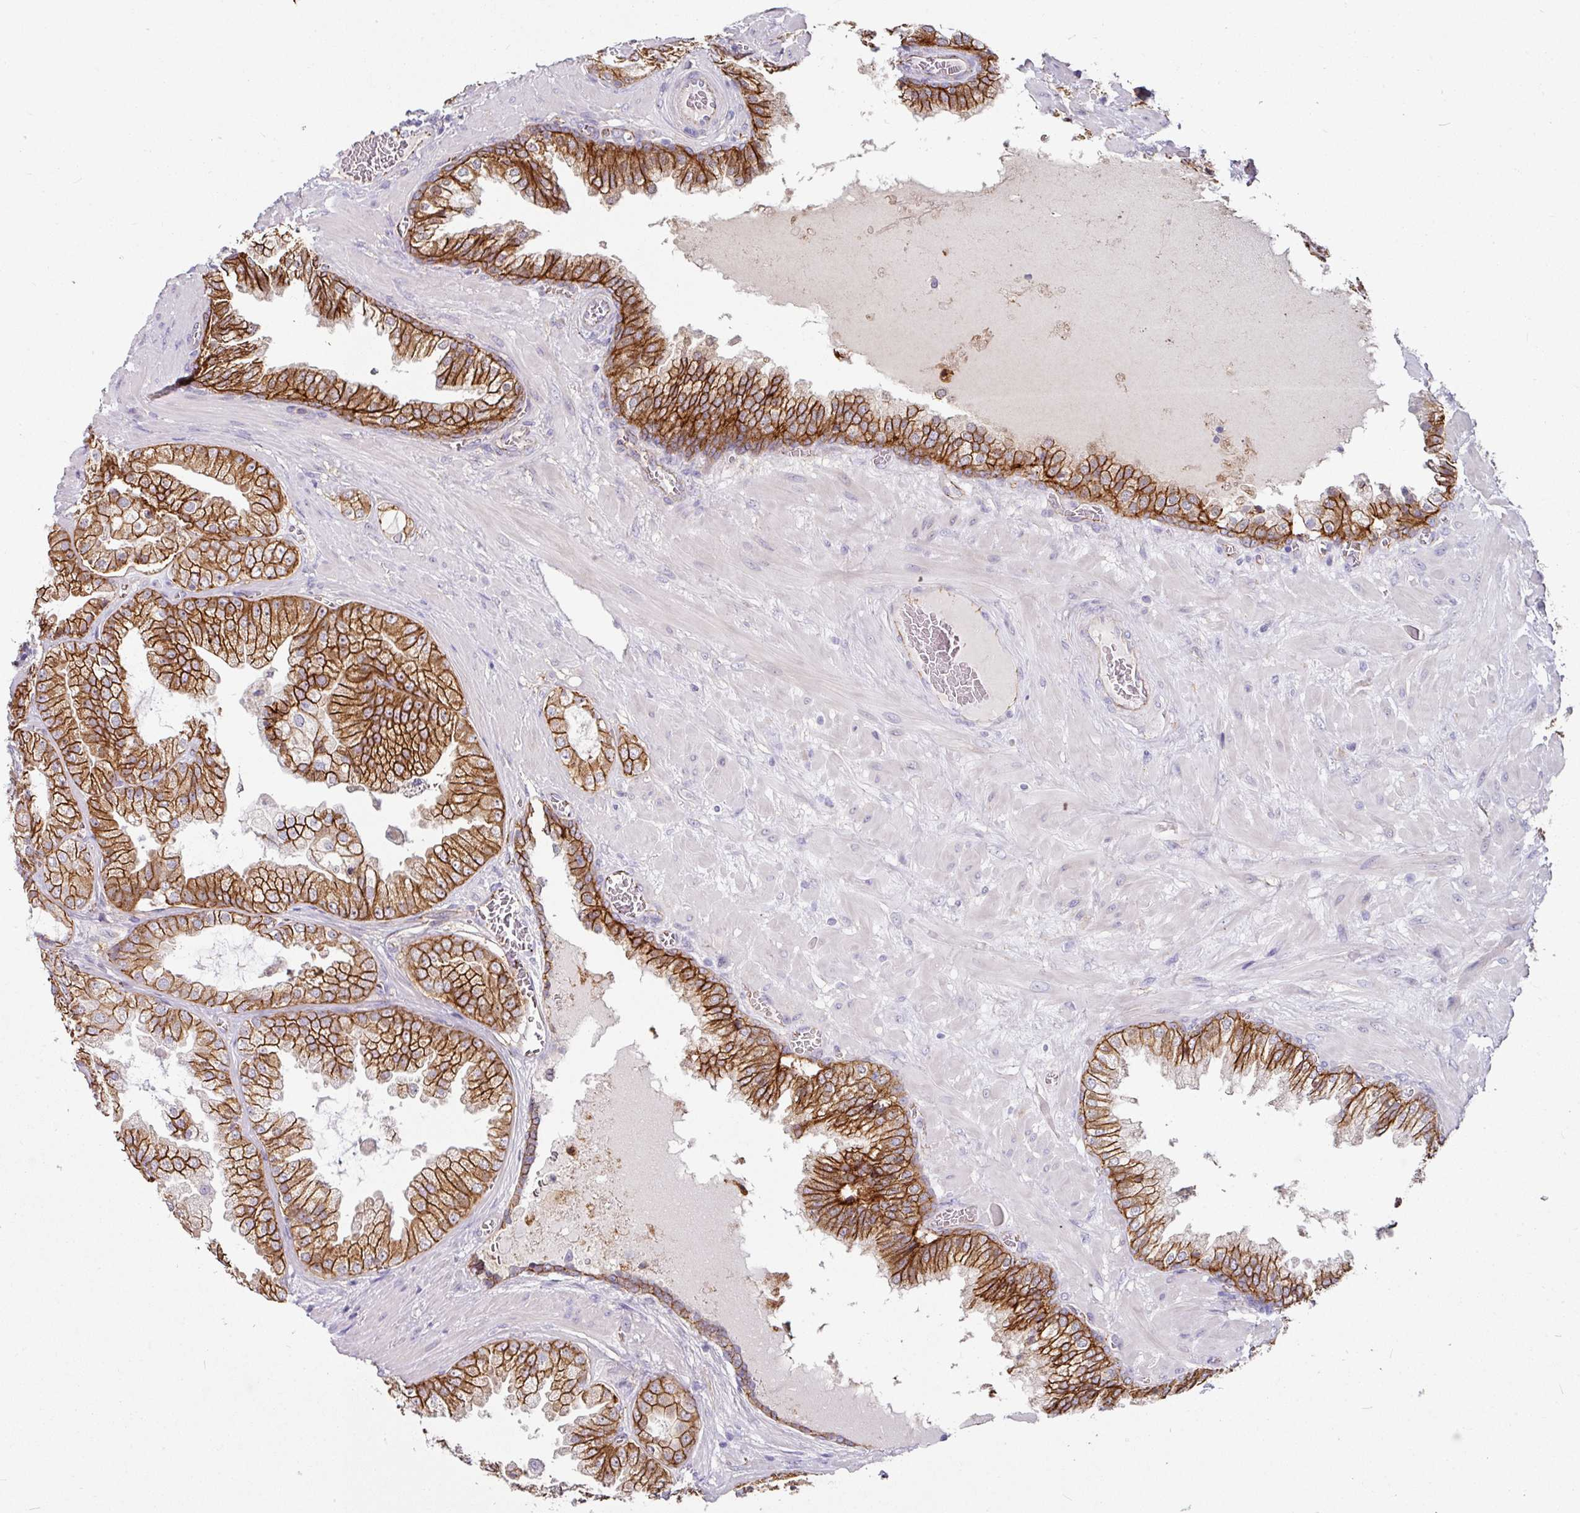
{"staining": {"intensity": "moderate", "quantity": ">75%", "location": "cytoplasmic/membranous"}, "tissue": "prostate cancer", "cell_type": "Tumor cells", "image_type": "cancer", "snomed": [{"axis": "morphology", "description": "Adenocarcinoma, Low grade"}, {"axis": "topography", "description": "Prostate"}], "caption": "There is medium levels of moderate cytoplasmic/membranous staining in tumor cells of prostate low-grade adenocarcinoma, as demonstrated by immunohistochemical staining (brown color).", "gene": "JUP", "patient": {"sex": "male", "age": 57}}